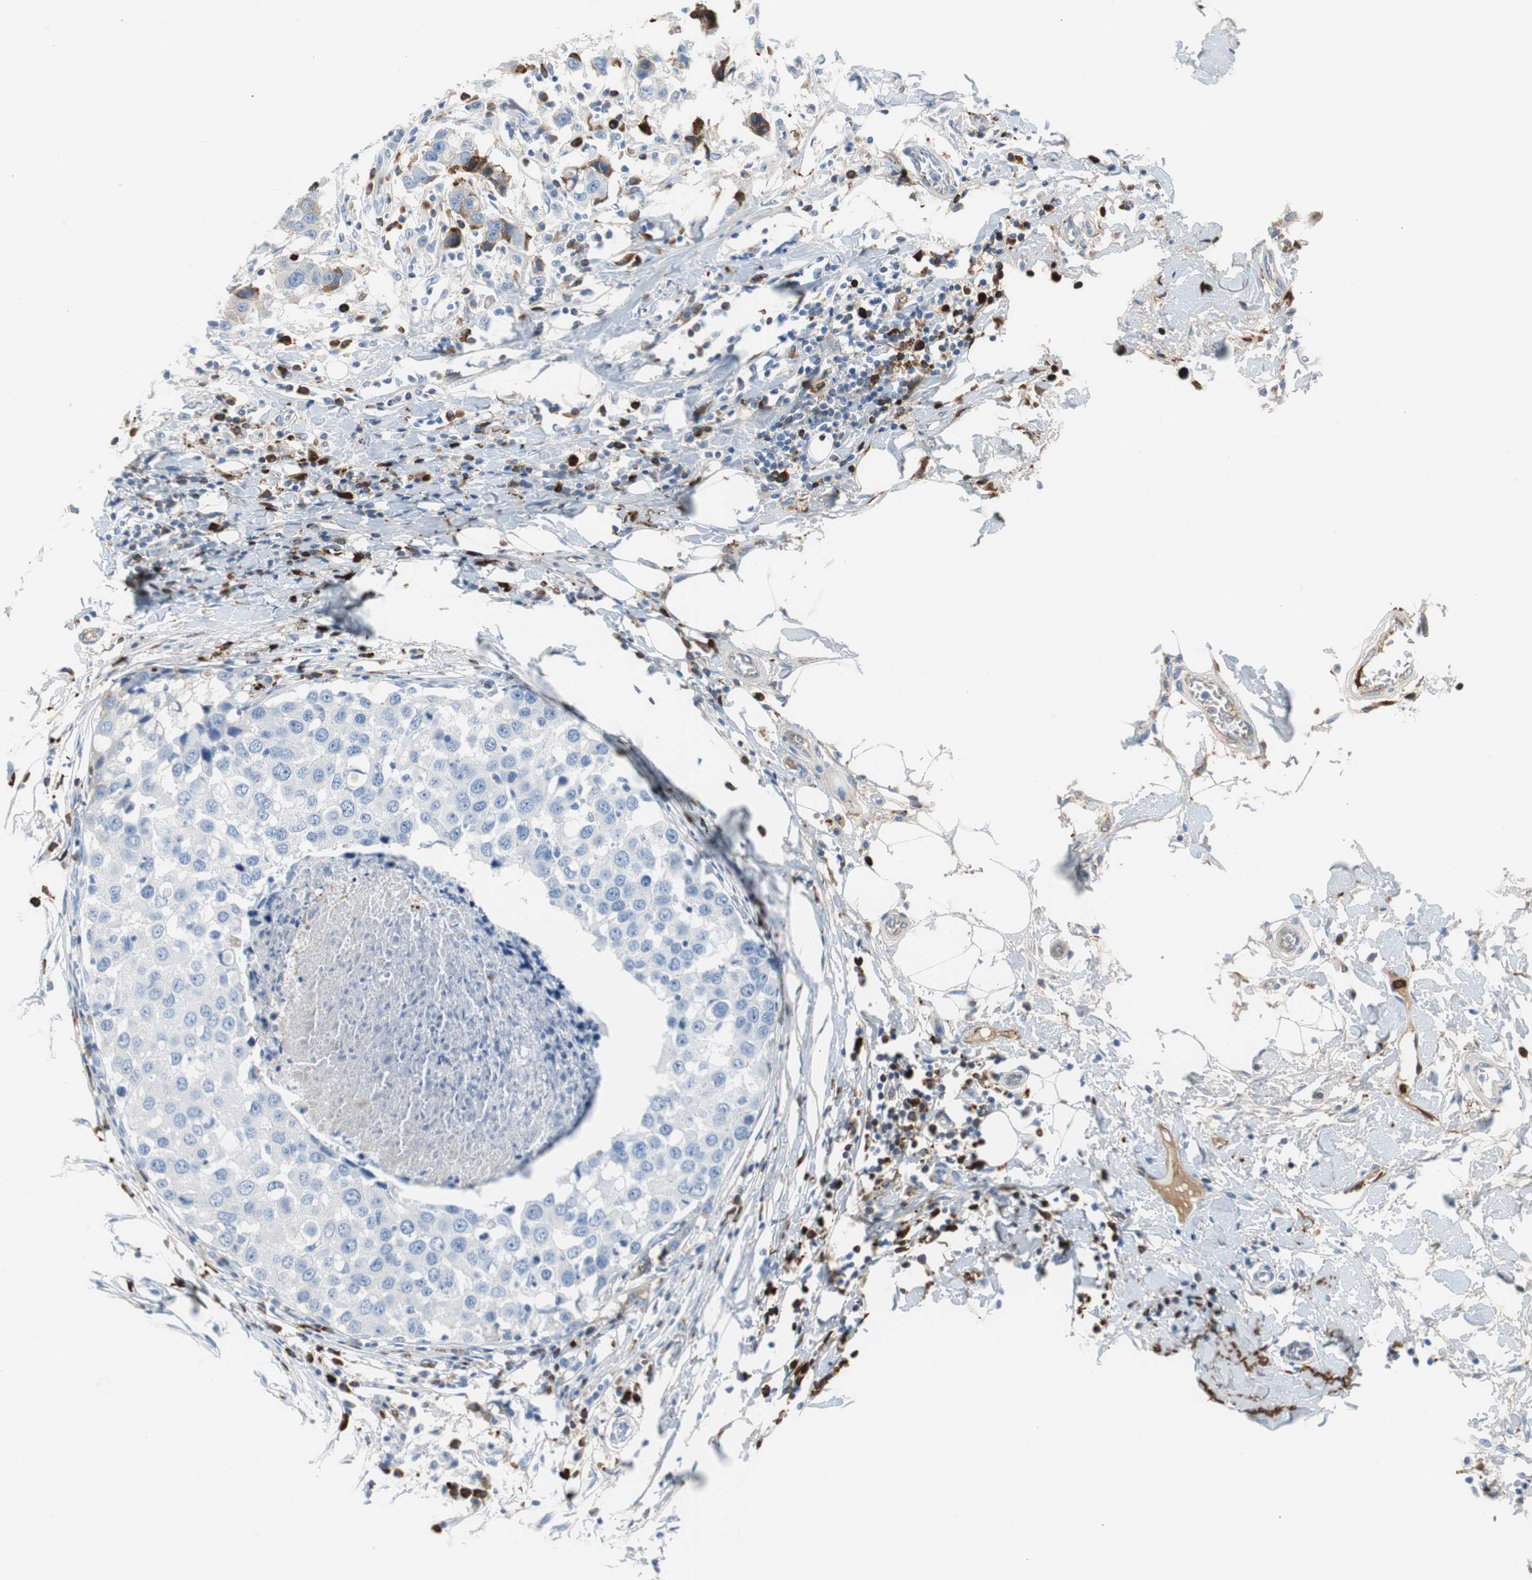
{"staining": {"intensity": "strong", "quantity": "<25%", "location": "cytoplasmic/membranous"}, "tissue": "breast cancer", "cell_type": "Tumor cells", "image_type": "cancer", "snomed": [{"axis": "morphology", "description": "Duct carcinoma"}, {"axis": "topography", "description": "Breast"}], "caption": "The immunohistochemical stain shows strong cytoplasmic/membranous staining in tumor cells of breast infiltrating ductal carcinoma tissue.", "gene": "APCS", "patient": {"sex": "female", "age": 27}}